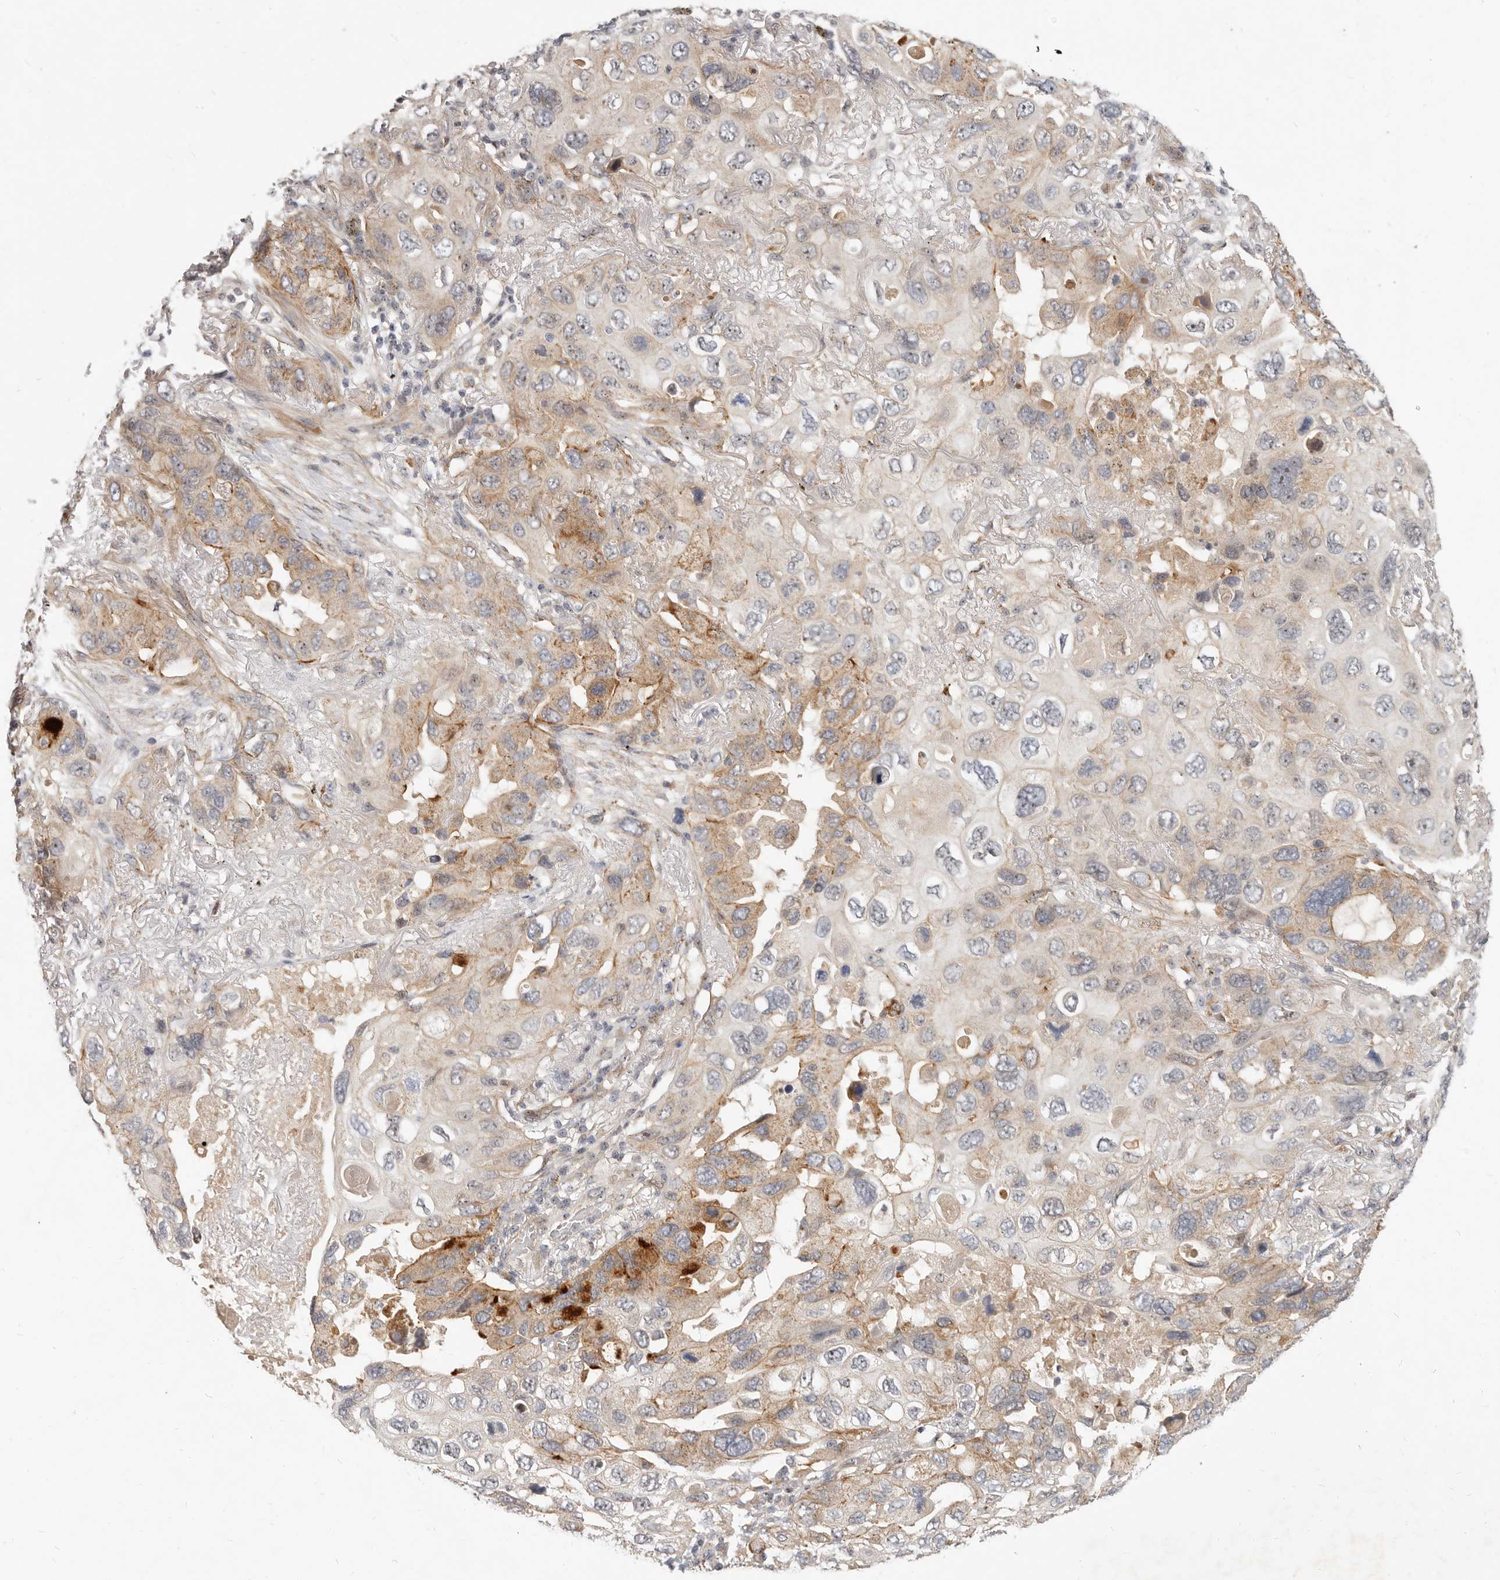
{"staining": {"intensity": "moderate", "quantity": "25%-75%", "location": "cytoplasmic/membranous"}, "tissue": "lung cancer", "cell_type": "Tumor cells", "image_type": "cancer", "snomed": [{"axis": "morphology", "description": "Squamous cell carcinoma, NOS"}, {"axis": "topography", "description": "Lung"}], "caption": "The photomicrograph displays a brown stain indicating the presence of a protein in the cytoplasmic/membranous of tumor cells in lung cancer (squamous cell carcinoma).", "gene": "MICALL2", "patient": {"sex": "female", "age": 73}}